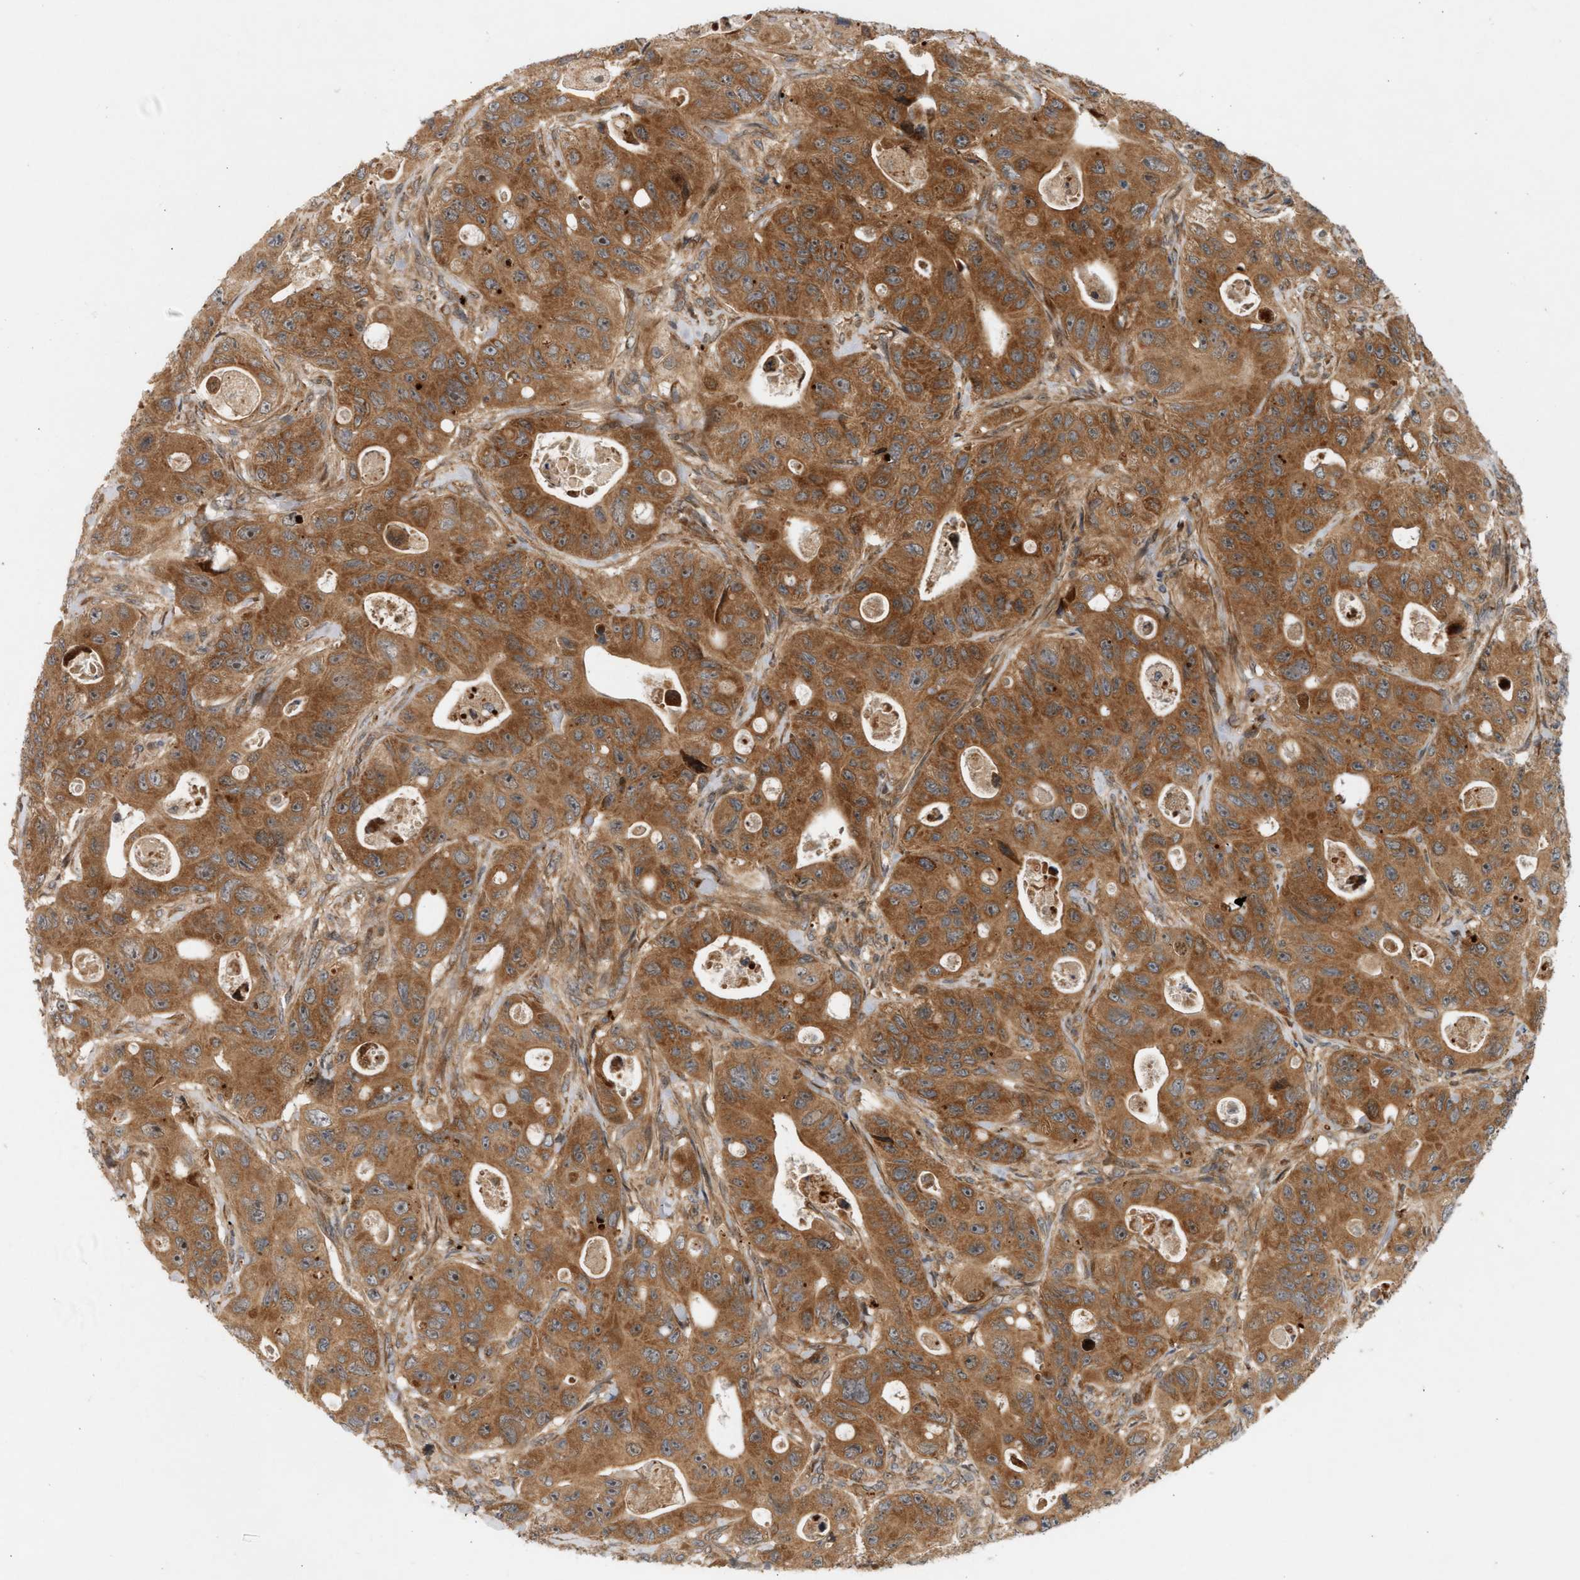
{"staining": {"intensity": "moderate", "quantity": ">75%", "location": "cytoplasmic/membranous"}, "tissue": "colorectal cancer", "cell_type": "Tumor cells", "image_type": "cancer", "snomed": [{"axis": "morphology", "description": "Adenocarcinoma, NOS"}, {"axis": "topography", "description": "Colon"}], "caption": "High-magnification brightfield microscopy of colorectal adenocarcinoma stained with DAB (3,3'-diaminobenzidine) (brown) and counterstained with hematoxylin (blue). tumor cells exhibit moderate cytoplasmic/membranous expression is seen in approximately>75% of cells.", "gene": "BAHCC1", "patient": {"sex": "female", "age": 46}}